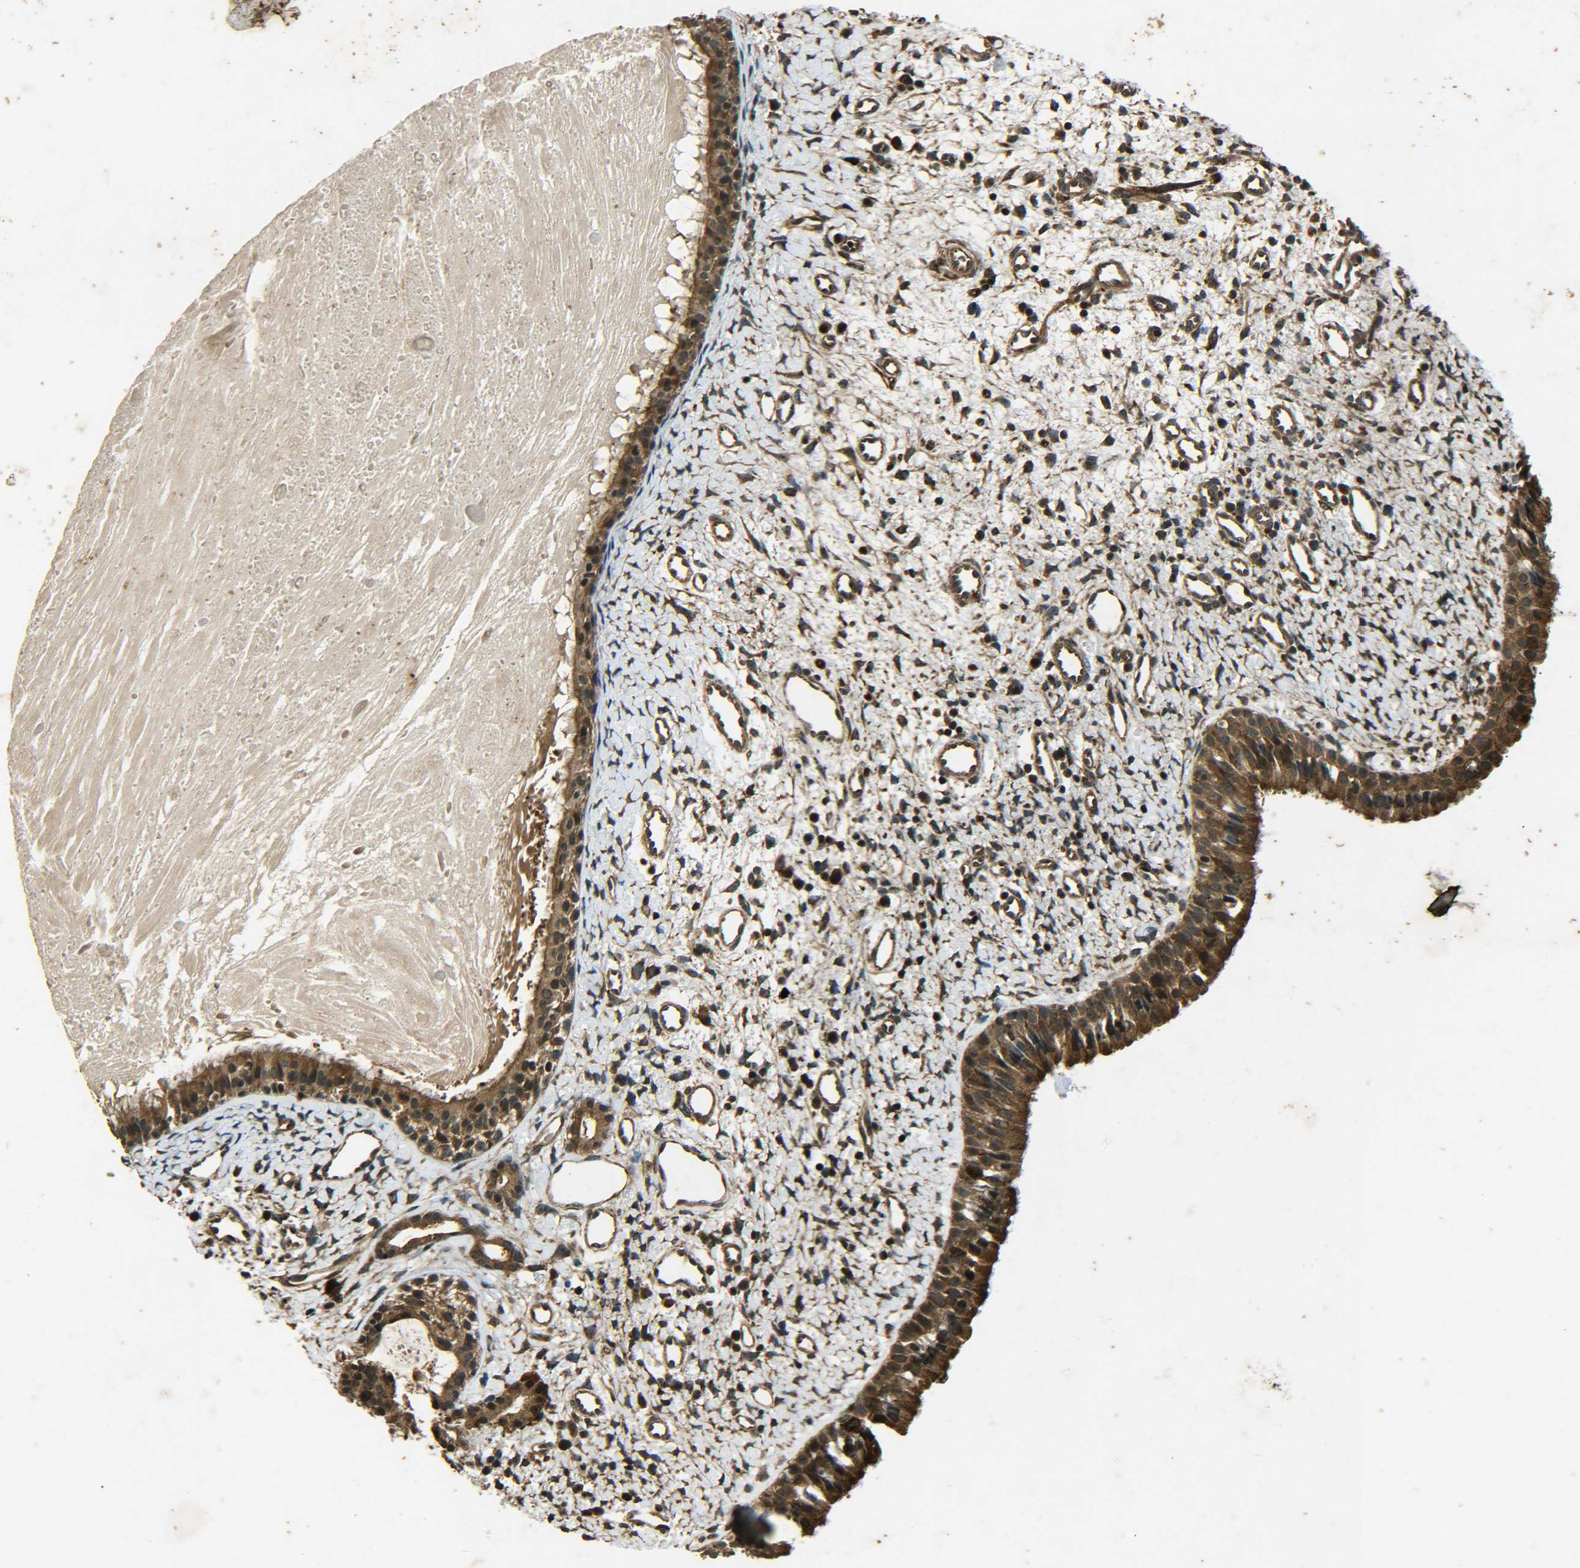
{"staining": {"intensity": "strong", "quantity": ">75%", "location": "cytoplasmic/membranous"}, "tissue": "nasopharynx", "cell_type": "Respiratory epithelial cells", "image_type": "normal", "snomed": [{"axis": "morphology", "description": "Normal tissue, NOS"}, {"axis": "topography", "description": "Nasopharynx"}], "caption": "IHC of benign human nasopharynx demonstrates high levels of strong cytoplasmic/membranous positivity in about >75% of respiratory epithelial cells. The staining was performed using DAB to visualize the protein expression in brown, while the nuclei were stained in blue with hematoxylin (Magnification: 20x).", "gene": "PLK2", "patient": {"sex": "male", "age": 22}}